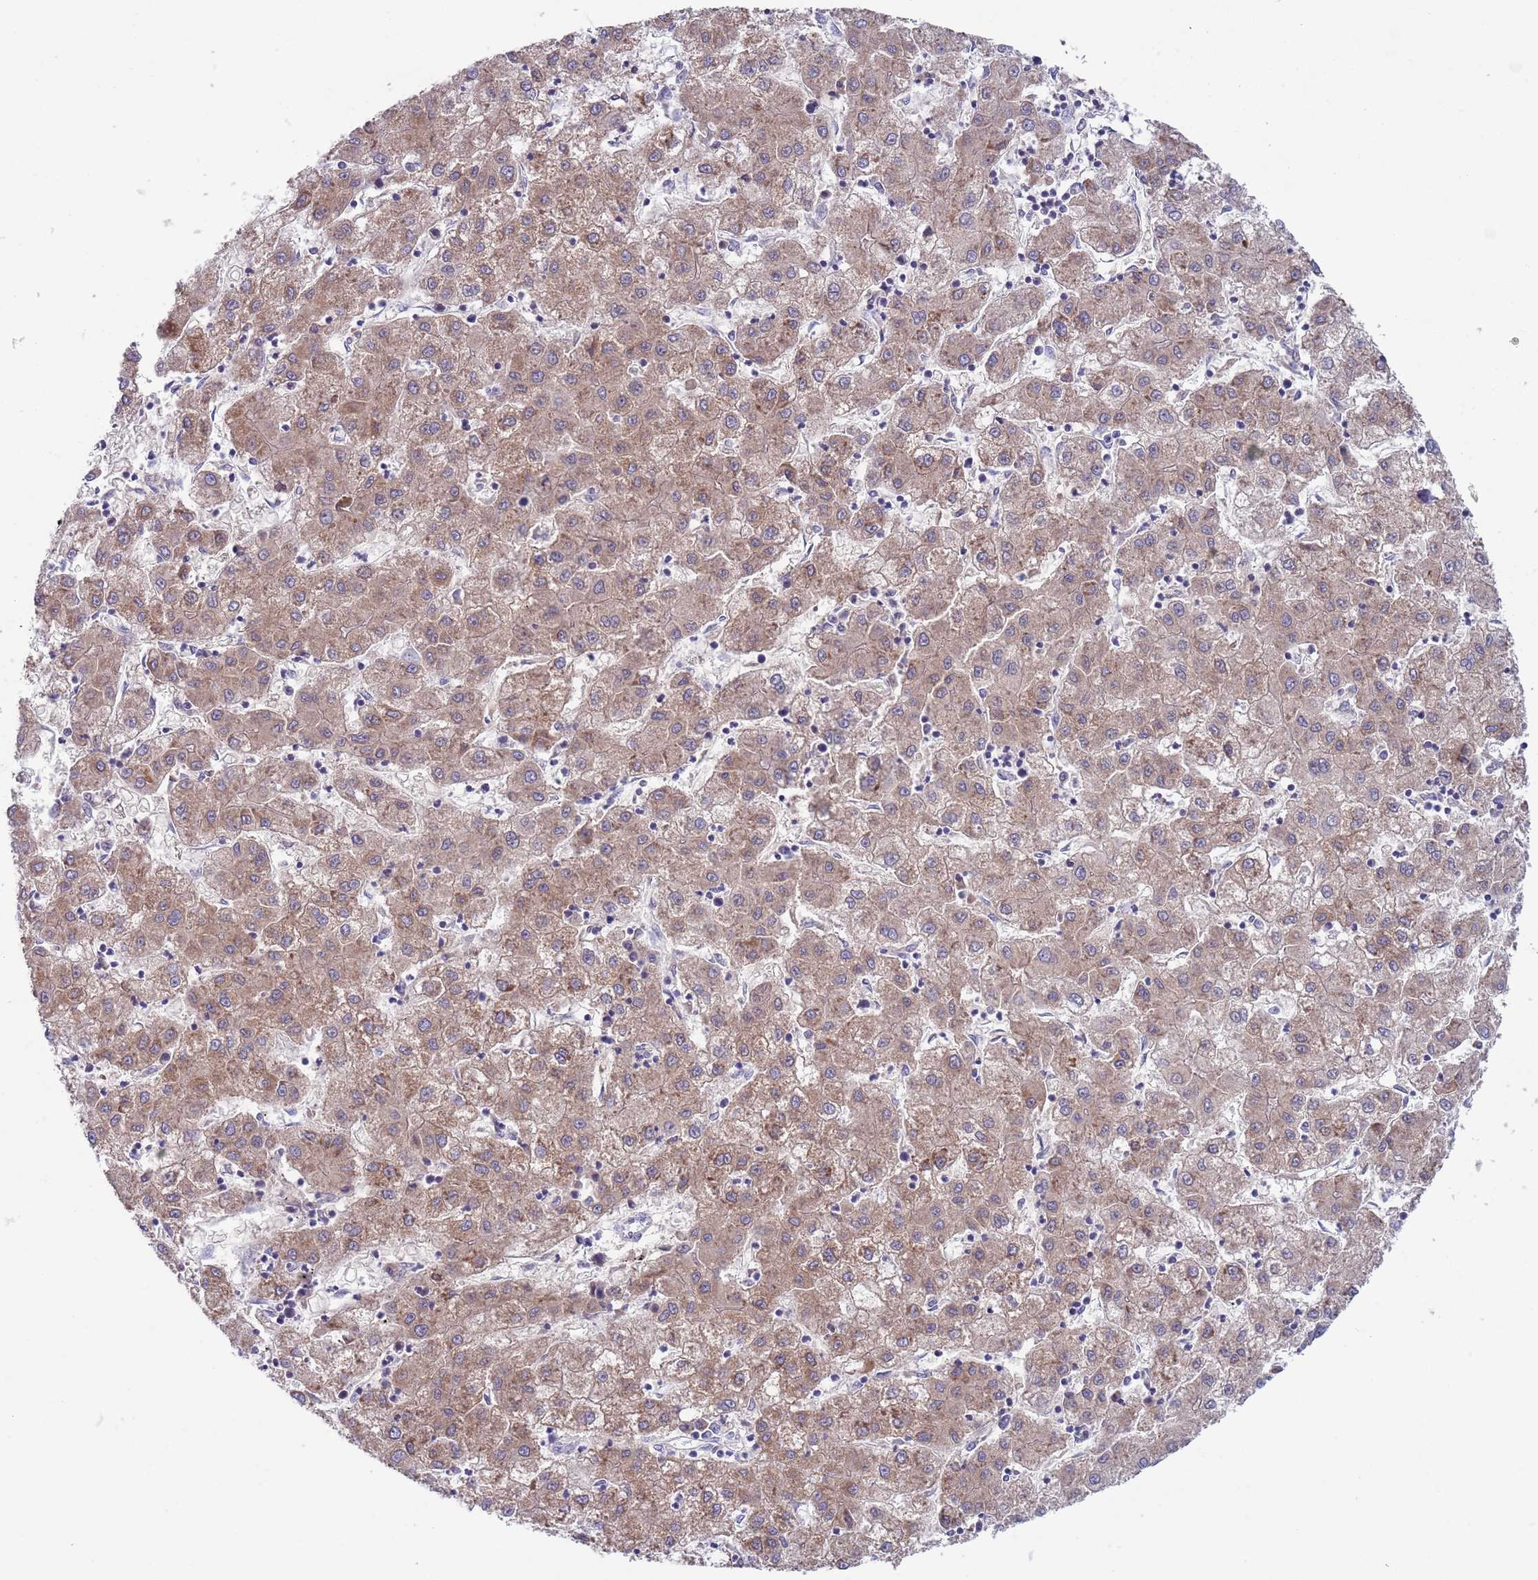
{"staining": {"intensity": "moderate", "quantity": ">75%", "location": "cytoplasmic/membranous"}, "tissue": "liver cancer", "cell_type": "Tumor cells", "image_type": "cancer", "snomed": [{"axis": "morphology", "description": "Carcinoma, Hepatocellular, NOS"}, {"axis": "topography", "description": "Liver"}], "caption": "Hepatocellular carcinoma (liver) stained for a protein exhibits moderate cytoplasmic/membranous positivity in tumor cells.", "gene": "SPIRE2", "patient": {"sex": "male", "age": 72}}